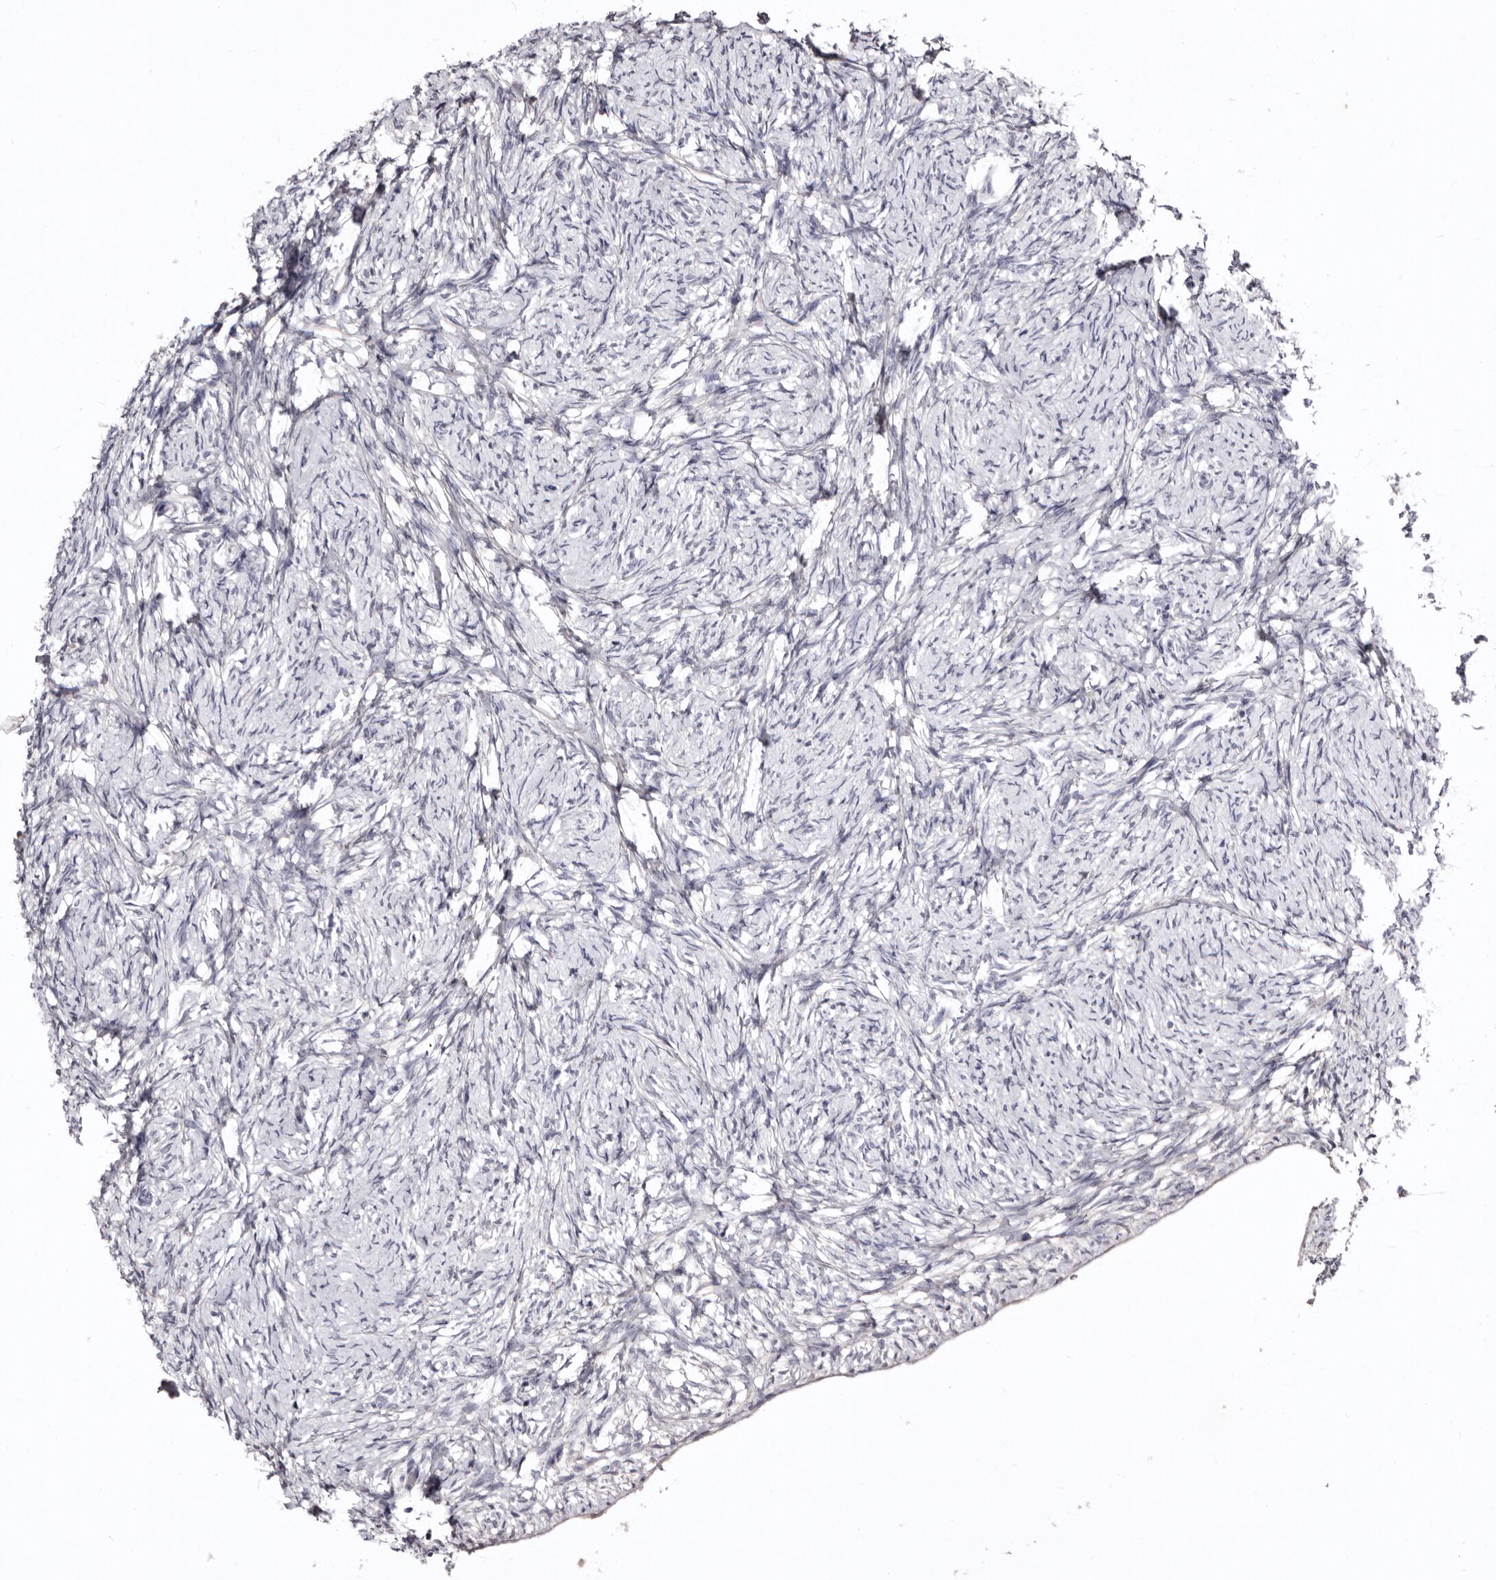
{"staining": {"intensity": "negative", "quantity": "none", "location": "none"}, "tissue": "ovary", "cell_type": "Ovarian stroma cells", "image_type": "normal", "snomed": [{"axis": "morphology", "description": "Normal tissue, NOS"}, {"axis": "topography", "description": "Ovary"}], "caption": "This is a micrograph of immunohistochemistry (IHC) staining of benign ovary, which shows no positivity in ovarian stroma cells.", "gene": "CDCA8", "patient": {"sex": "female", "age": 34}}